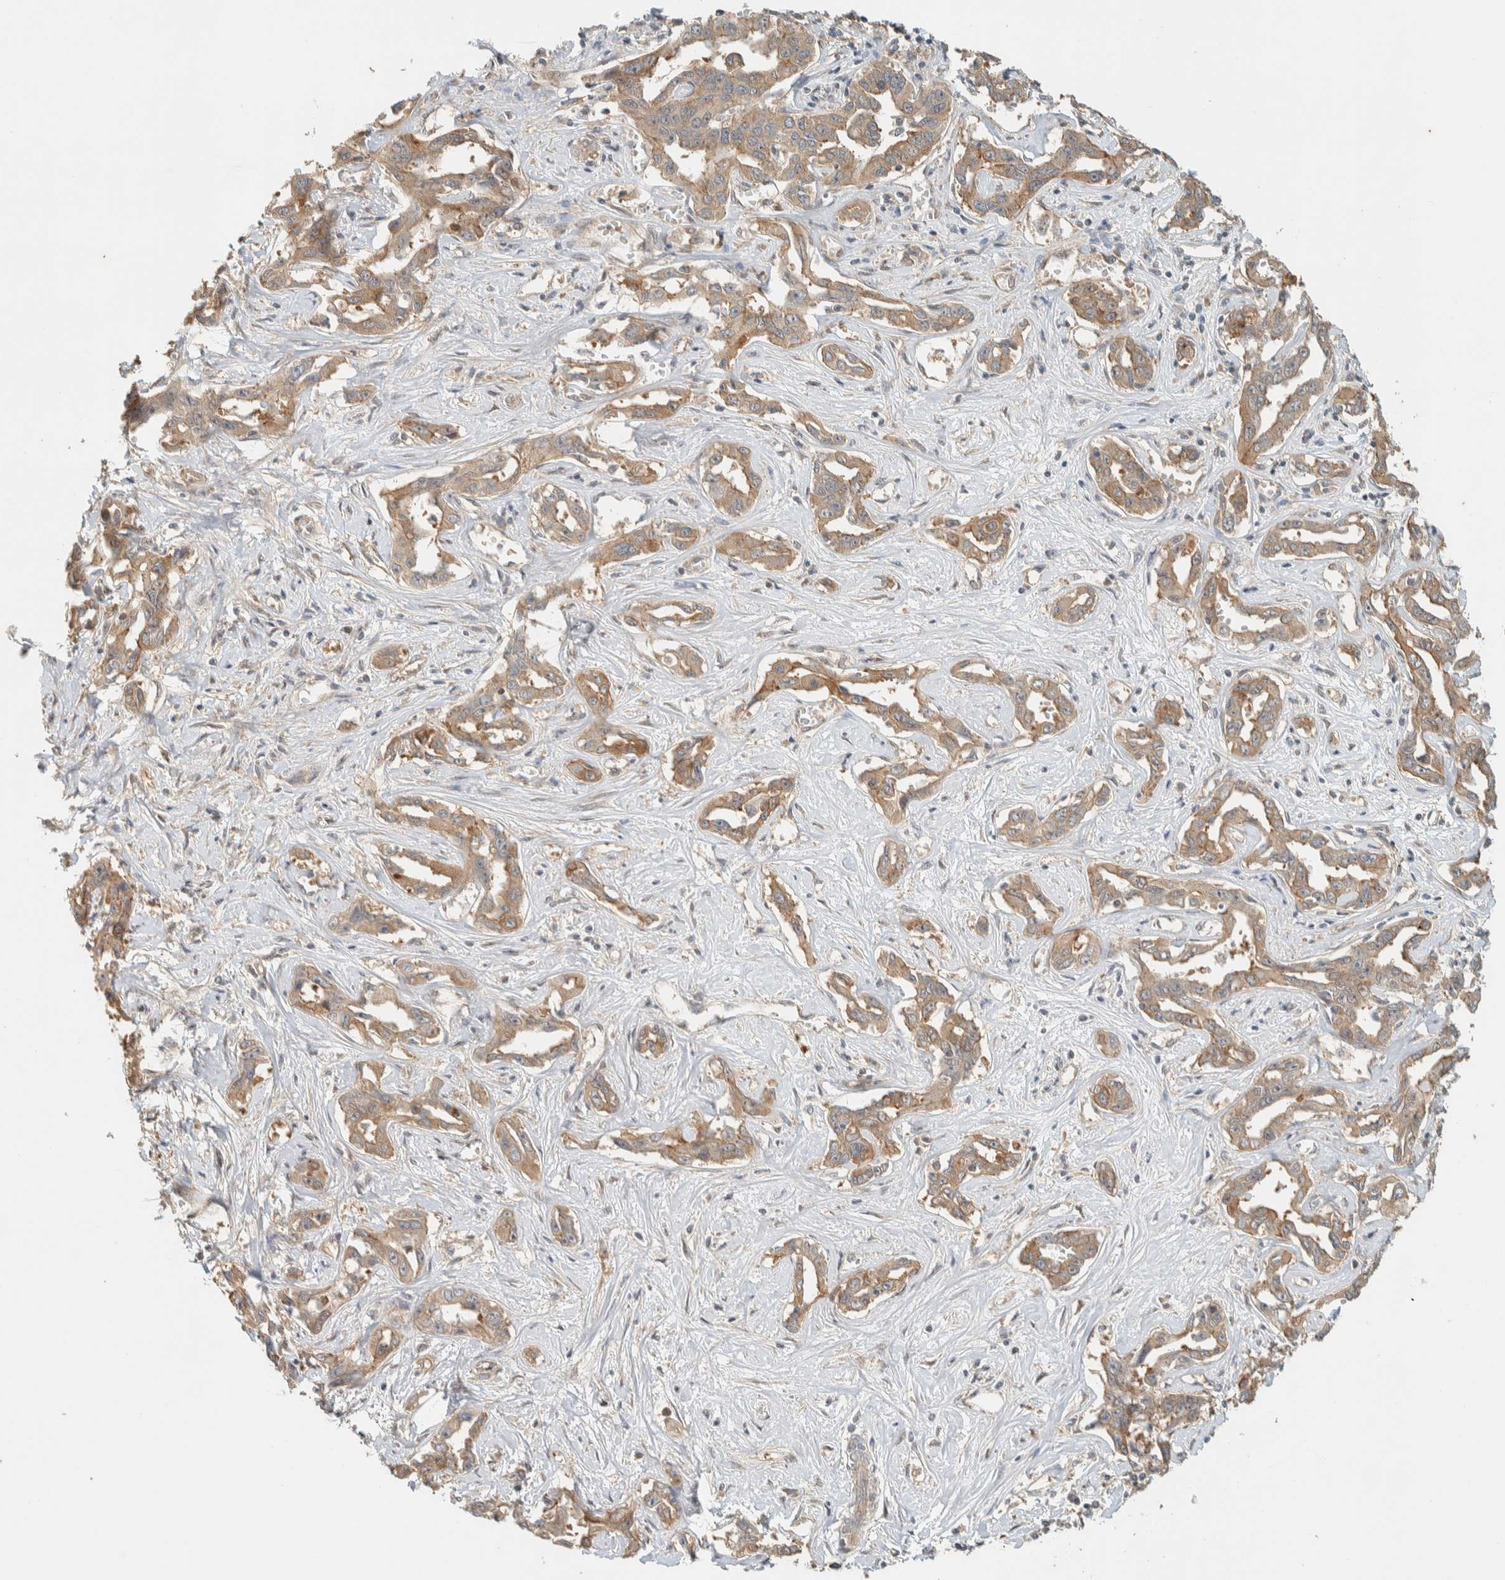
{"staining": {"intensity": "weak", "quantity": ">75%", "location": "cytoplasmic/membranous"}, "tissue": "liver cancer", "cell_type": "Tumor cells", "image_type": "cancer", "snomed": [{"axis": "morphology", "description": "Cholangiocarcinoma"}, {"axis": "topography", "description": "Liver"}], "caption": "A photomicrograph of cholangiocarcinoma (liver) stained for a protein shows weak cytoplasmic/membranous brown staining in tumor cells.", "gene": "RAB11FIP1", "patient": {"sex": "male", "age": 59}}